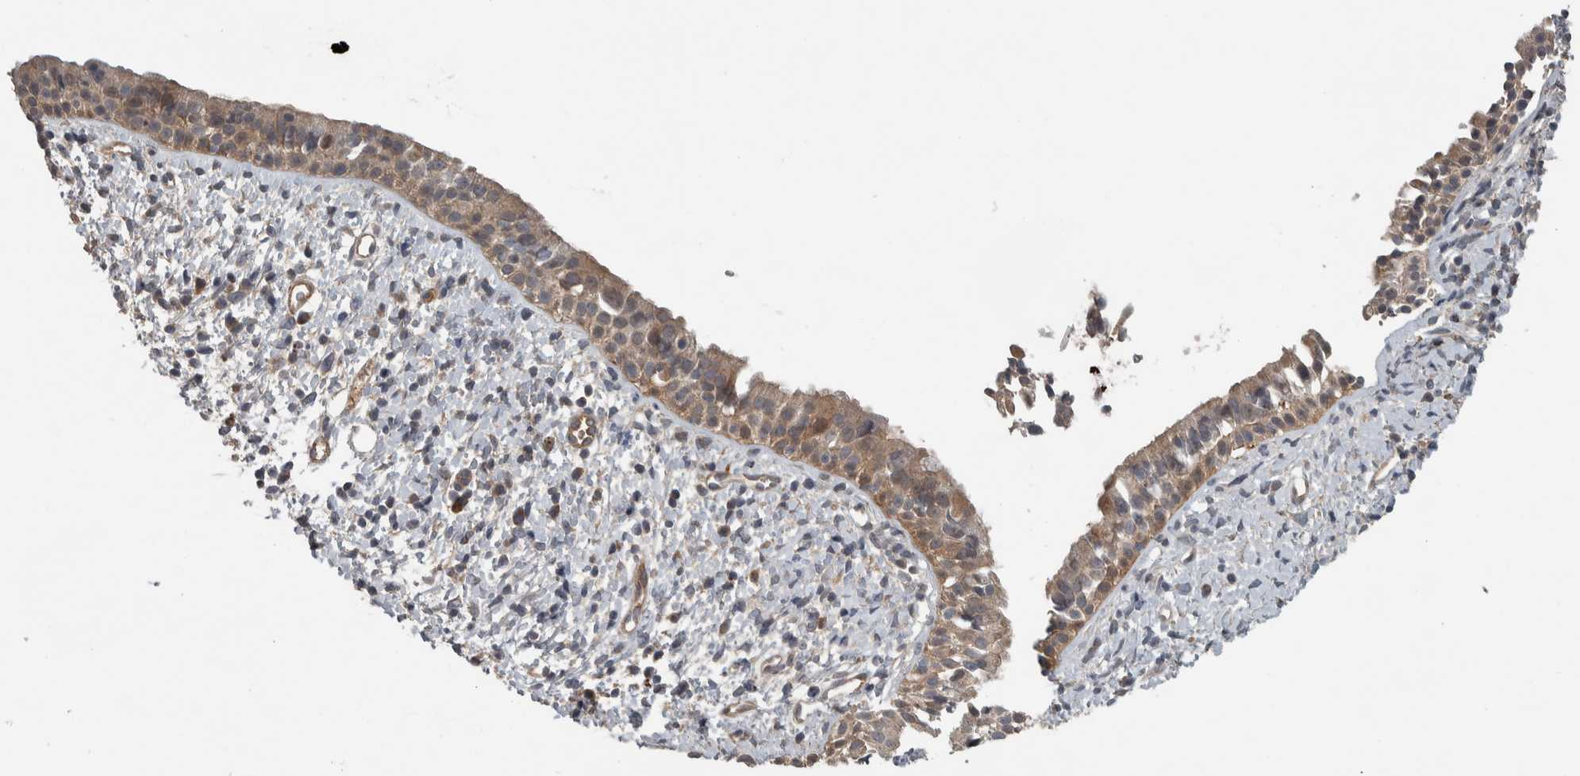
{"staining": {"intensity": "weak", "quantity": ">75%", "location": "cytoplasmic/membranous"}, "tissue": "nasopharynx", "cell_type": "Respiratory epithelial cells", "image_type": "normal", "snomed": [{"axis": "morphology", "description": "Normal tissue, NOS"}, {"axis": "topography", "description": "Nasopharynx"}], "caption": "DAB (3,3'-diaminobenzidine) immunohistochemical staining of normal nasopharynx exhibits weak cytoplasmic/membranous protein positivity in about >75% of respiratory epithelial cells. (Brightfield microscopy of DAB IHC at high magnification).", "gene": "LBHD1", "patient": {"sex": "male", "age": 22}}